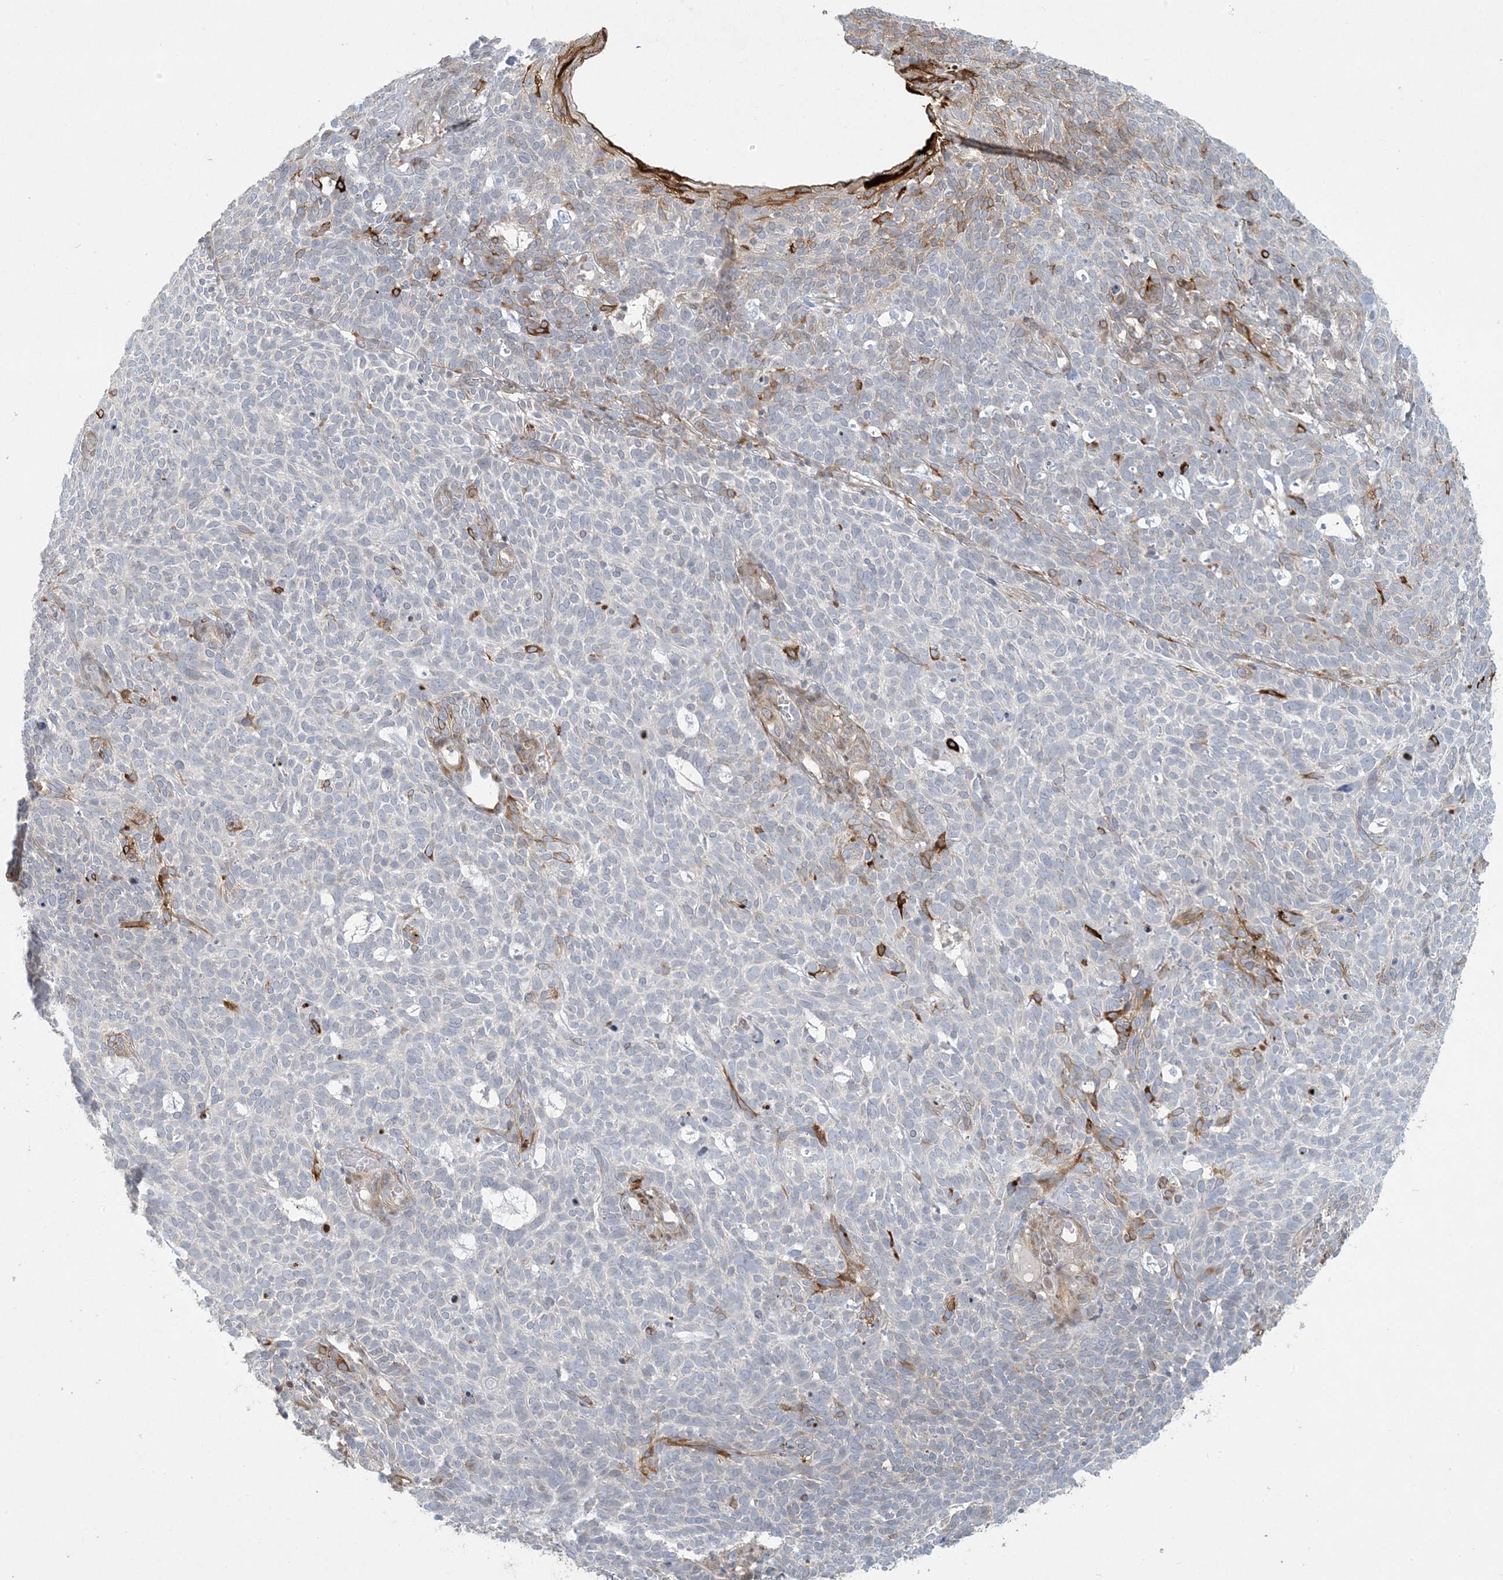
{"staining": {"intensity": "moderate", "quantity": "<25%", "location": "cytoplasmic/membranous"}, "tissue": "skin cancer", "cell_type": "Tumor cells", "image_type": "cancer", "snomed": [{"axis": "morphology", "description": "Squamous cell carcinoma, NOS"}, {"axis": "topography", "description": "Skin"}], "caption": "Immunohistochemical staining of human skin cancer (squamous cell carcinoma) displays low levels of moderate cytoplasmic/membranous positivity in about <25% of tumor cells. (Stains: DAB in brown, nuclei in blue, Microscopy: brightfield microscopy at high magnification).", "gene": "BCORL1", "patient": {"sex": "female", "age": 90}}